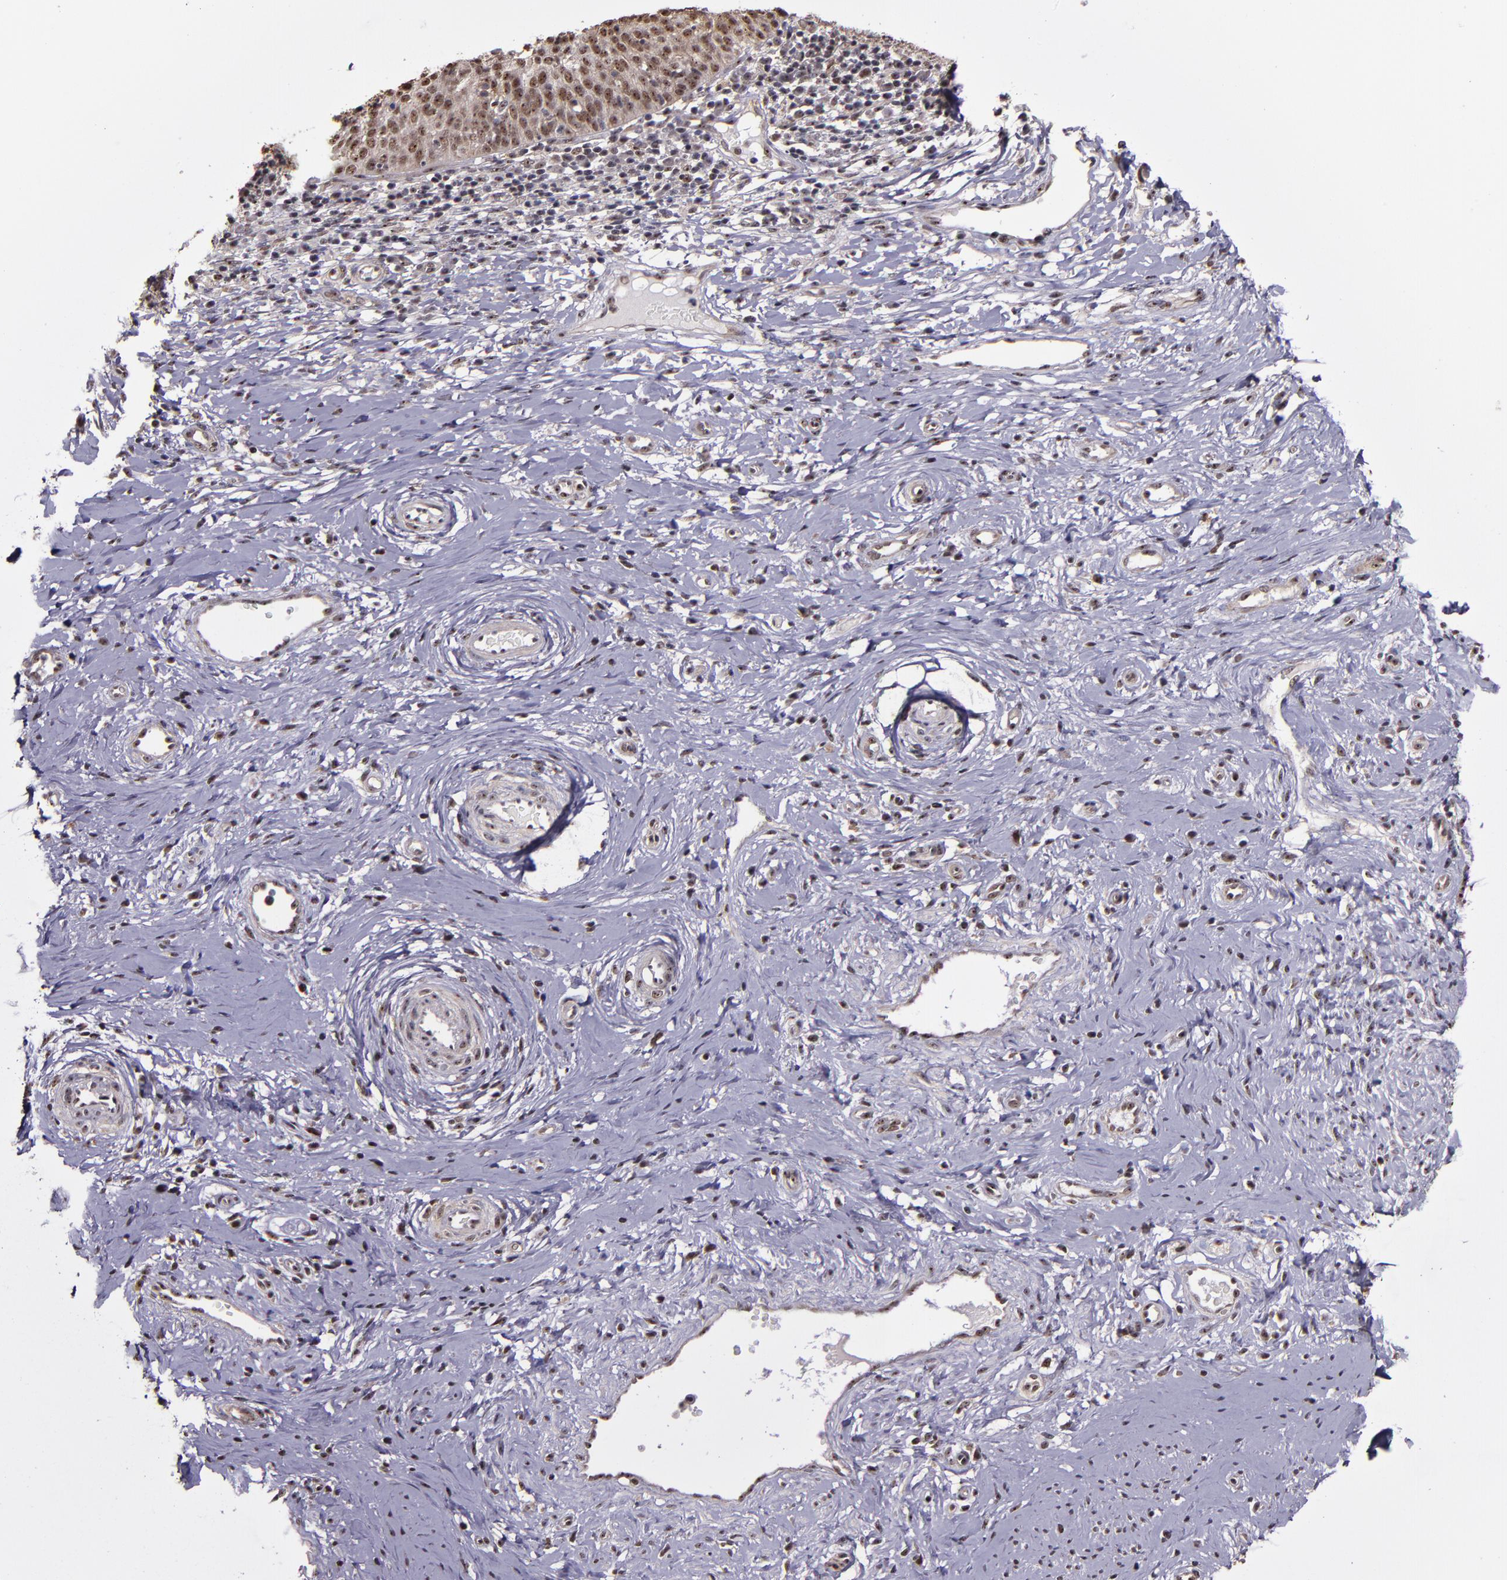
{"staining": {"intensity": "moderate", "quantity": ">75%", "location": "cytoplasmic/membranous,nuclear"}, "tissue": "cervical cancer", "cell_type": "Tumor cells", "image_type": "cancer", "snomed": [{"axis": "morphology", "description": "Normal tissue, NOS"}, {"axis": "morphology", "description": "Squamous cell carcinoma, NOS"}, {"axis": "topography", "description": "Cervix"}], "caption": "Immunohistochemistry (IHC) image of neoplastic tissue: cervical squamous cell carcinoma stained using immunohistochemistry (IHC) shows medium levels of moderate protein expression localized specifically in the cytoplasmic/membranous and nuclear of tumor cells, appearing as a cytoplasmic/membranous and nuclear brown color.", "gene": "CECR2", "patient": {"sex": "female", "age": 39}}